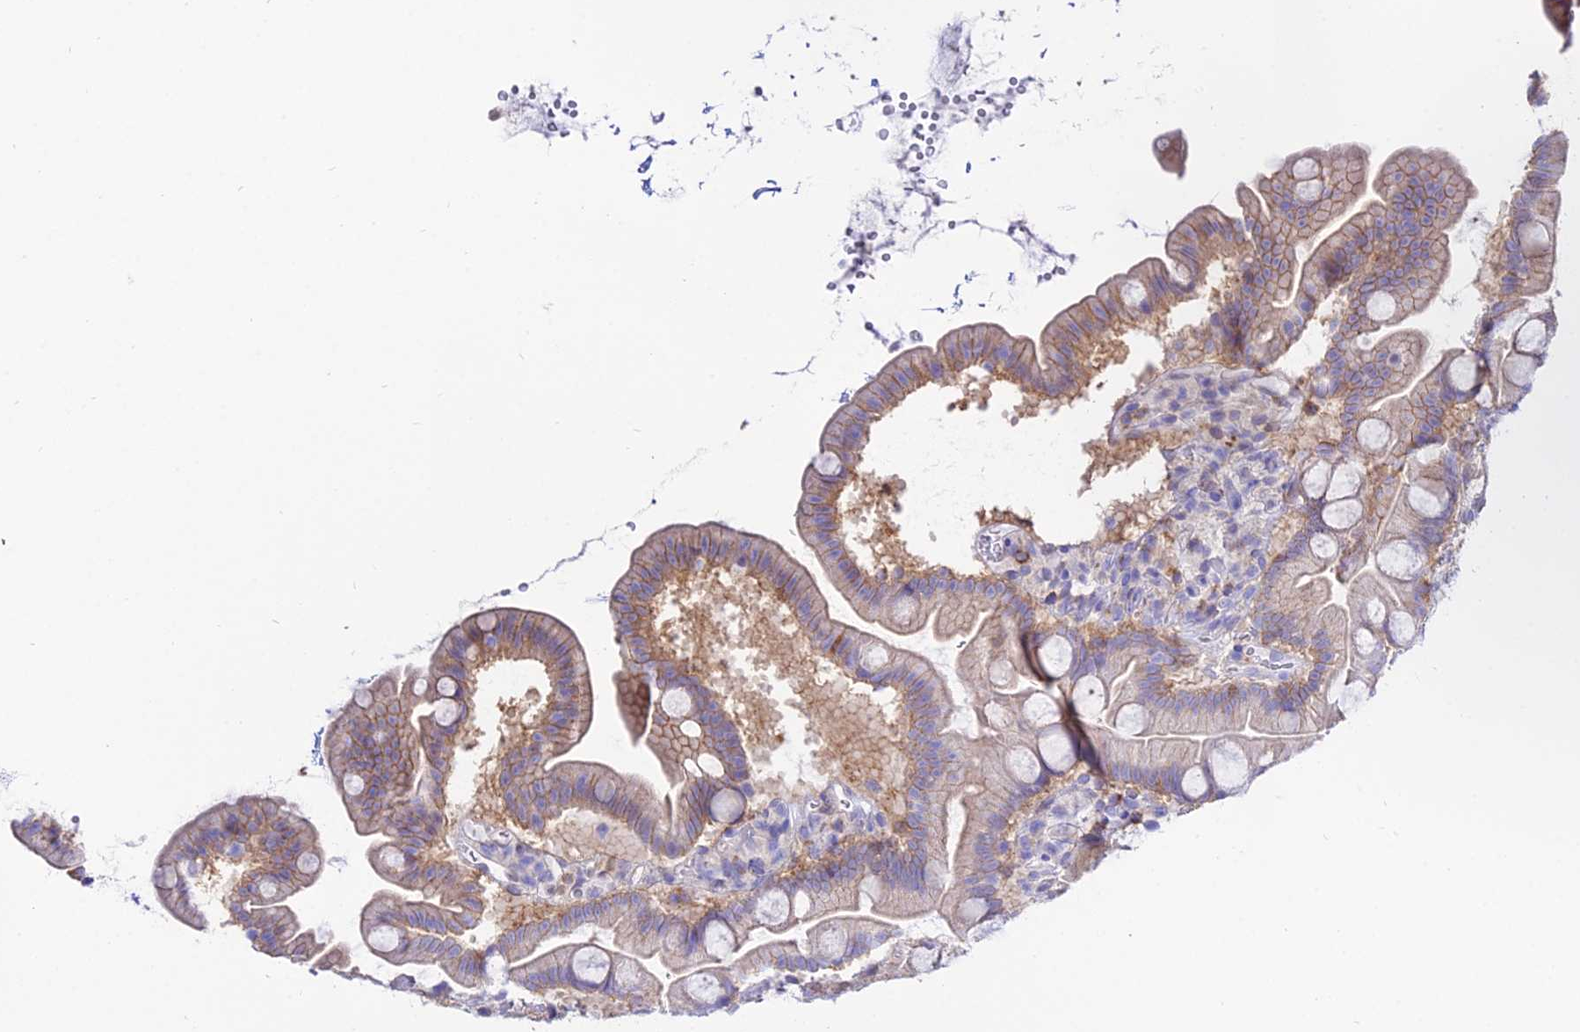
{"staining": {"intensity": "moderate", "quantity": "25%-75%", "location": "cytoplasmic/membranous"}, "tissue": "small intestine", "cell_type": "Glandular cells", "image_type": "normal", "snomed": [{"axis": "morphology", "description": "Normal tissue, NOS"}, {"axis": "topography", "description": "Small intestine"}], "caption": "Glandular cells reveal medium levels of moderate cytoplasmic/membranous expression in about 25%-75% of cells in benign human small intestine.", "gene": "S100A16", "patient": {"sex": "female", "age": 68}}